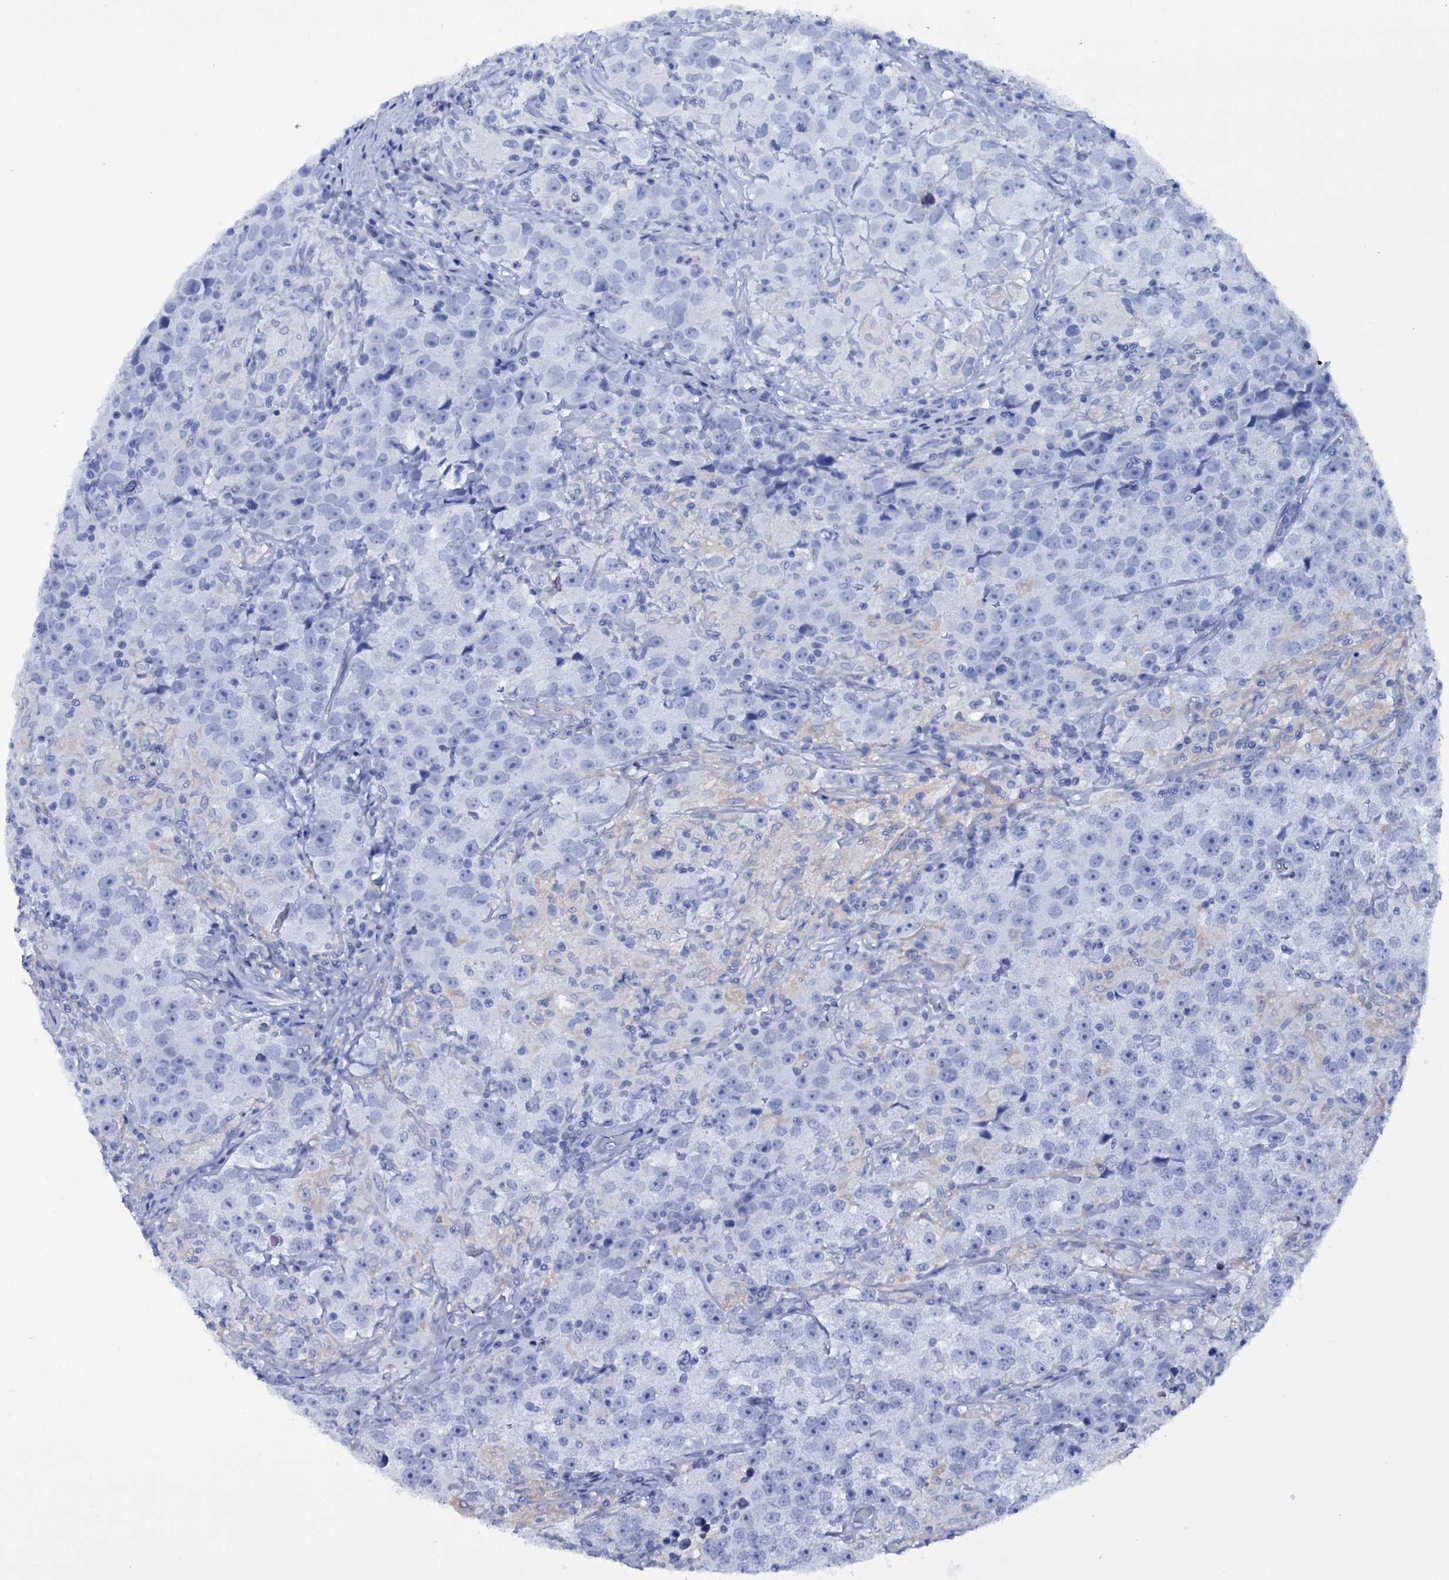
{"staining": {"intensity": "negative", "quantity": "none", "location": "none"}, "tissue": "testis cancer", "cell_type": "Tumor cells", "image_type": "cancer", "snomed": [{"axis": "morphology", "description": "Seminoma, NOS"}, {"axis": "topography", "description": "Testis"}], "caption": "The IHC histopathology image has no significant expression in tumor cells of seminoma (testis) tissue.", "gene": "ITPRID2", "patient": {"sex": "male", "age": 46}}